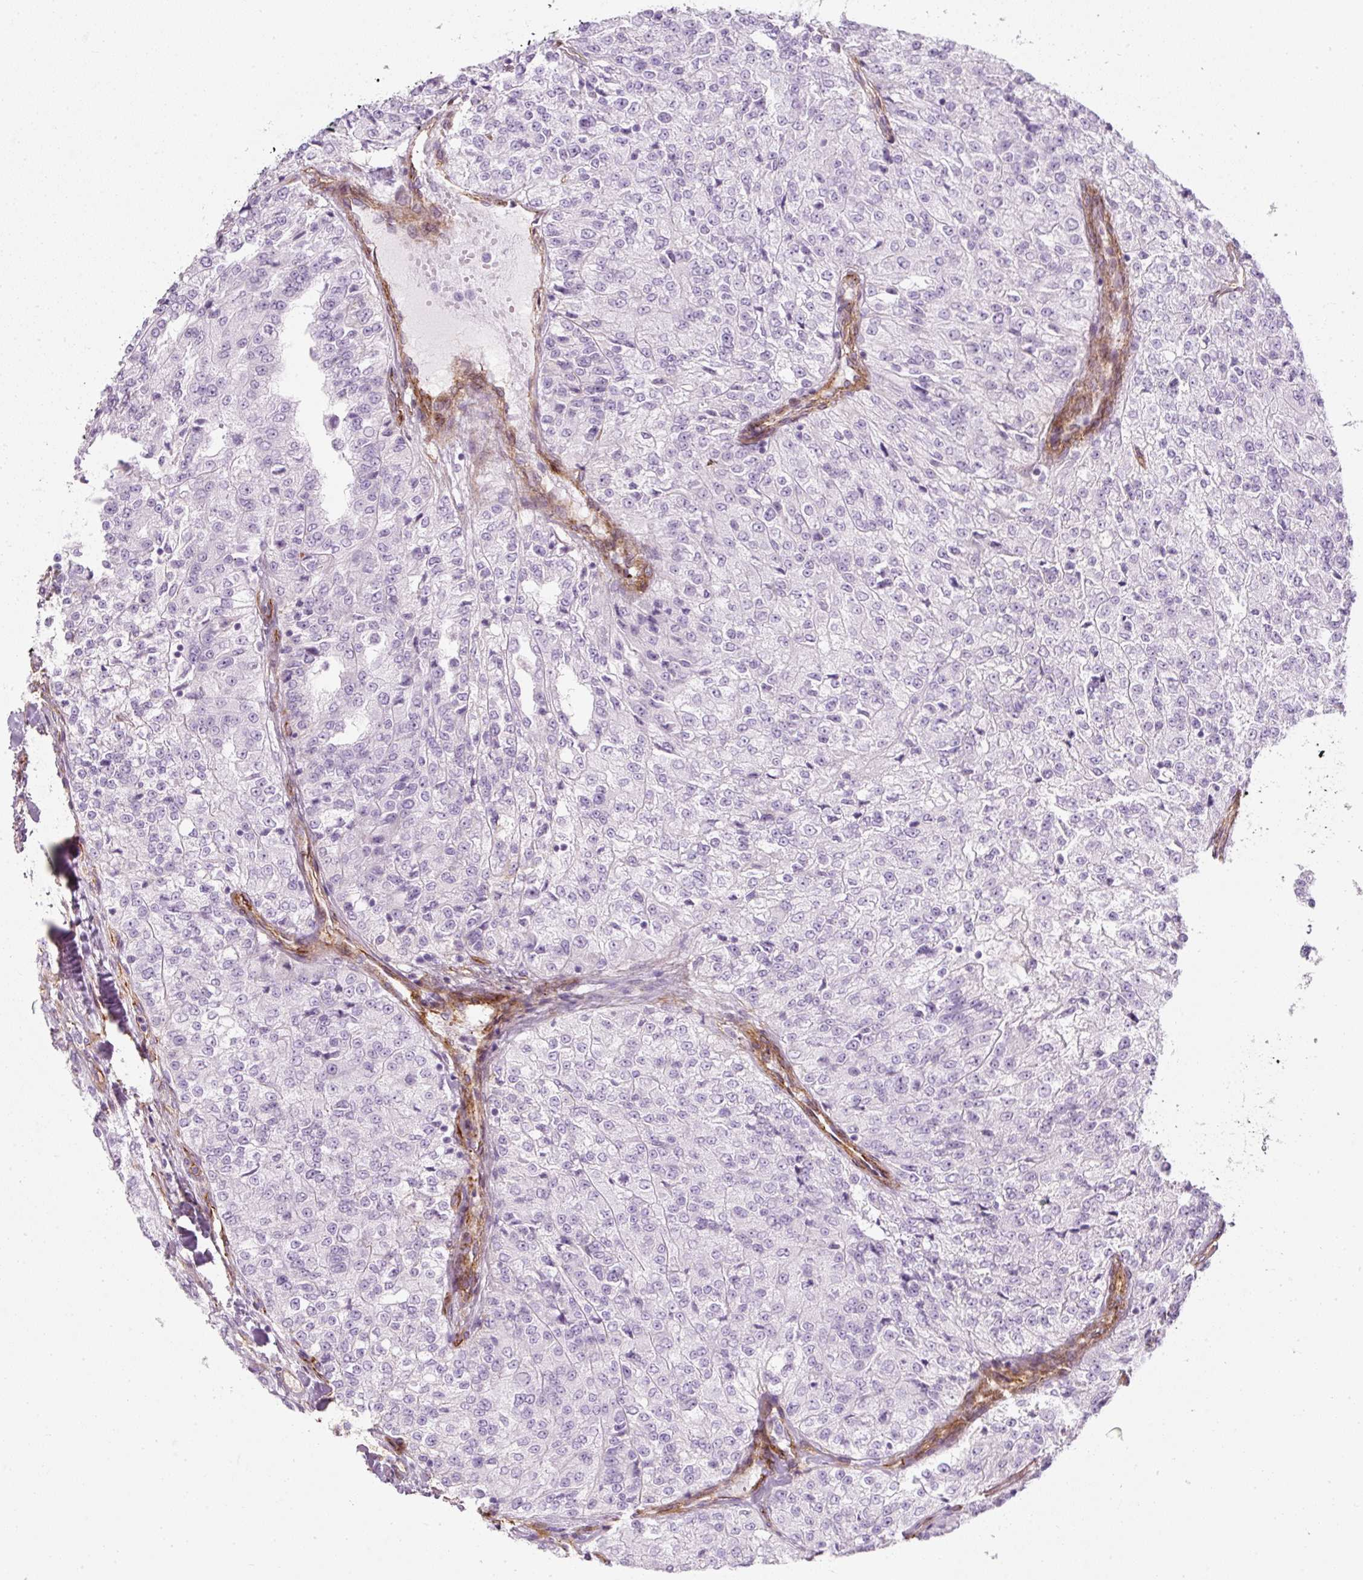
{"staining": {"intensity": "negative", "quantity": "none", "location": "none"}, "tissue": "renal cancer", "cell_type": "Tumor cells", "image_type": "cancer", "snomed": [{"axis": "morphology", "description": "Adenocarcinoma, NOS"}, {"axis": "topography", "description": "Kidney"}], "caption": "Human renal adenocarcinoma stained for a protein using IHC shows no staining in tumor cells.", "gene": "CAVIN3", "patient": {"sex": "female", "age": 63}}